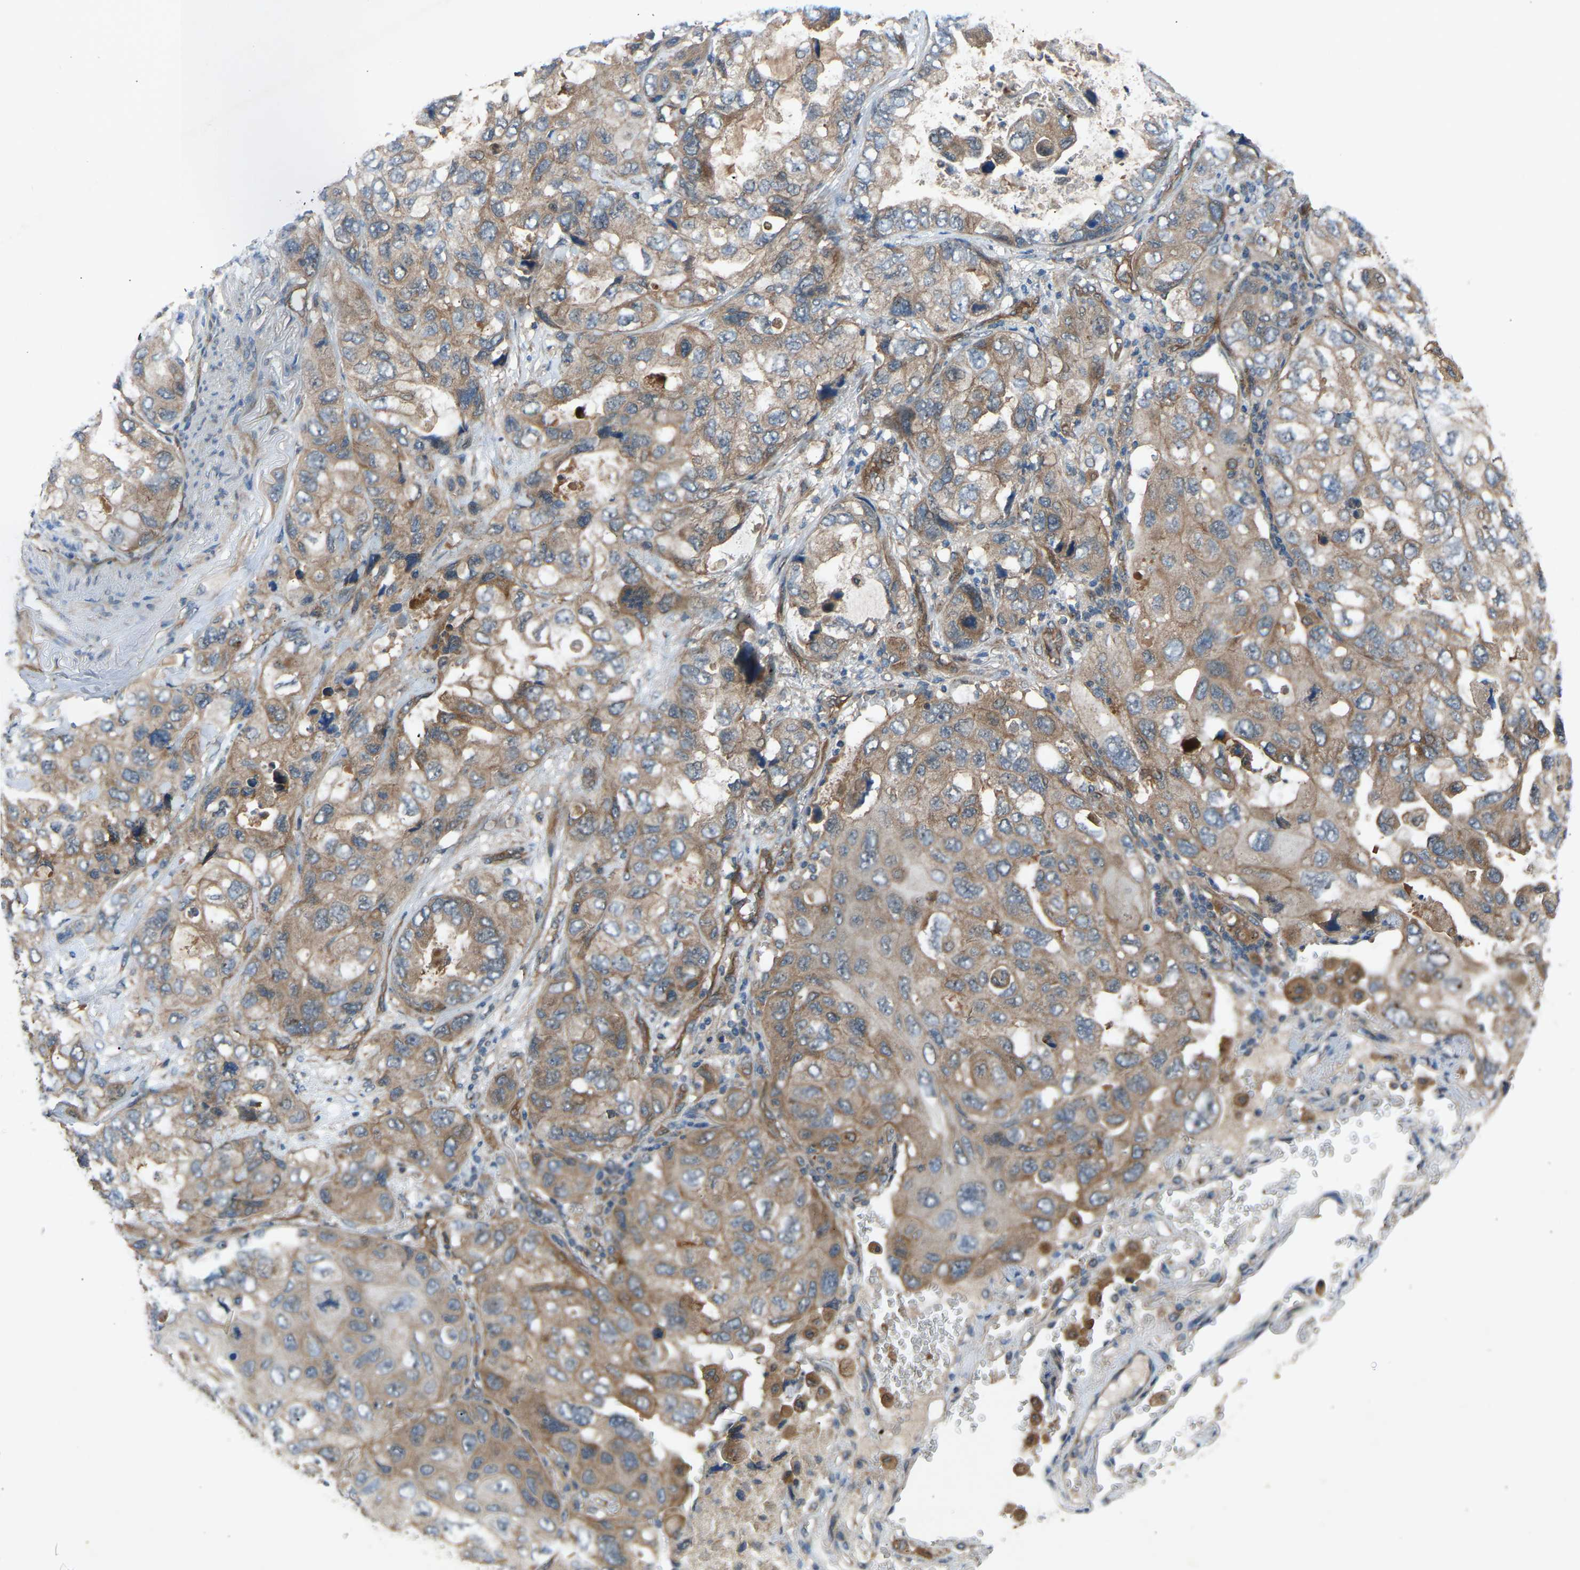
{"staining": {"intensity": "moderate", "quantity": "25%-75%", "location": "cytoplasmic/membranous"}, "tissue": "lung cancer", "cell_type": "Tumor cells", "image_type": "cancer", "snomed": [{"axis": "morphology", "description": "Squamous cell carcinoma, NOS"}, {"axis": "topography", "description": "Lung"}], "caption": "Lung cancer (squamous cell carcinoma) stained for a protein (brown) shows moderate cytoplasmic/membranous positive staining in approximately 25%-75% of tumor cells.", "gene": "GAS2L1", "patient": {"sex": "female", "age": 73}}